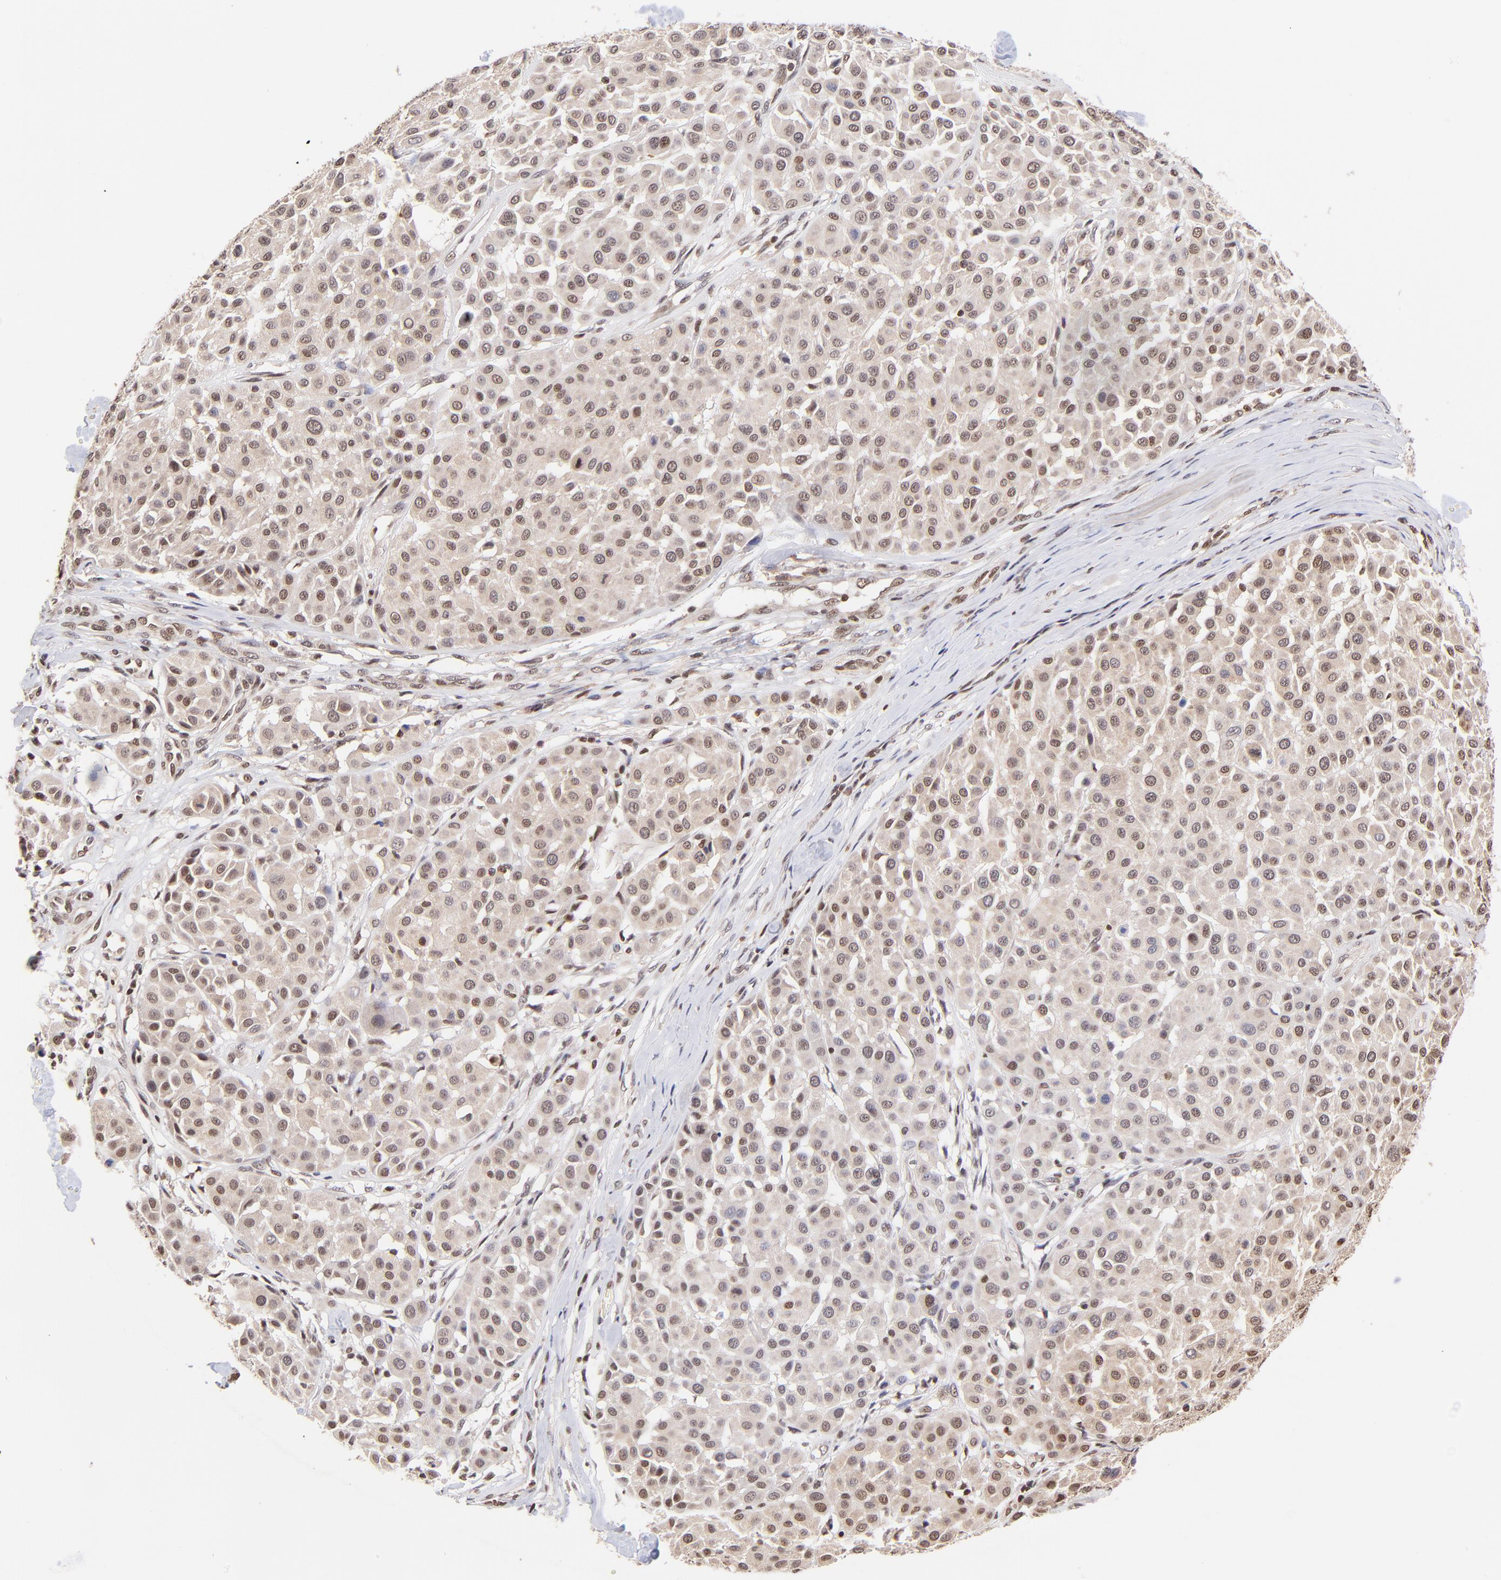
{"staining": {"intensity": "moderate", "quantity": ">75%", "location": "cytoplasmic/membranous,nuclear"}, "tissue": "melanoma", "cell_type": "Tumor cells", "image_type": "cancer", "snomed": [{"axis": "morphology", "description": "Malignant melanoma, Metastatic site"}, {"axis": "topography", "description": "Soft tissue"}], "caption": "A micrograph showing moderate cytoplasmic/membranous and nuclear expression in about >75% of tumor cells in malignant melanoma (metastatic site), as visualized by brown immunohistochemical staining.", "gene": "WDR25", "patient": {"sex": "male", "age": 41}}